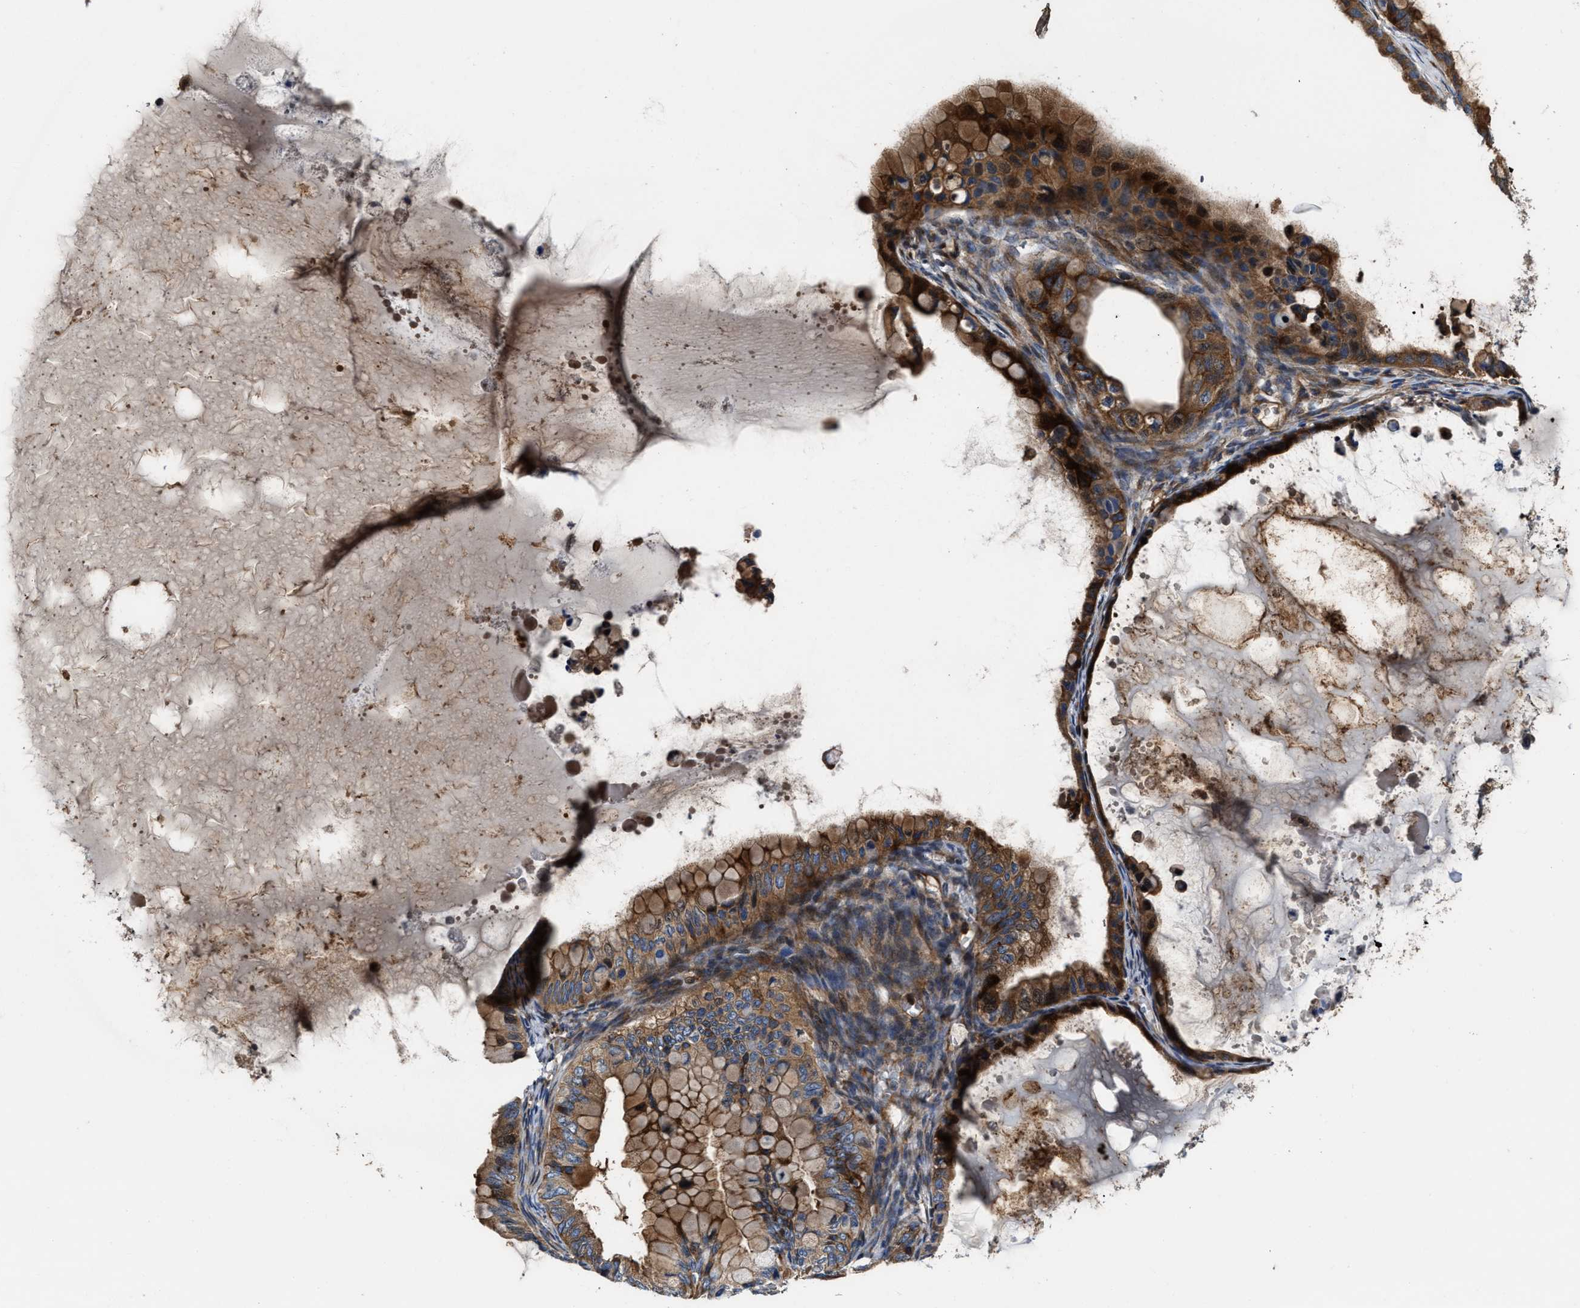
{"staining": {"intensity": "moderate", "quantity": ">75%", "location": "cytoplasmic/membranous"}, "tissue": "ovarian cancer", "cell_type": "Tumor cells", "image_type": "cancer", "snomed": [{"axis": "morphology", "description": "Cystadenocarcinoma, mucinous, NOS"}, {"axis": "topography", "description": "Ovary"}], "caption": "Ovarian cancer was stained to show a protein in brown. There is medium levels of moderate cytoplasmic/membranous staining in about >75% of tumor cells.", "gene": "PTAR1", "patient": {"sex": "female", "age": 80}}